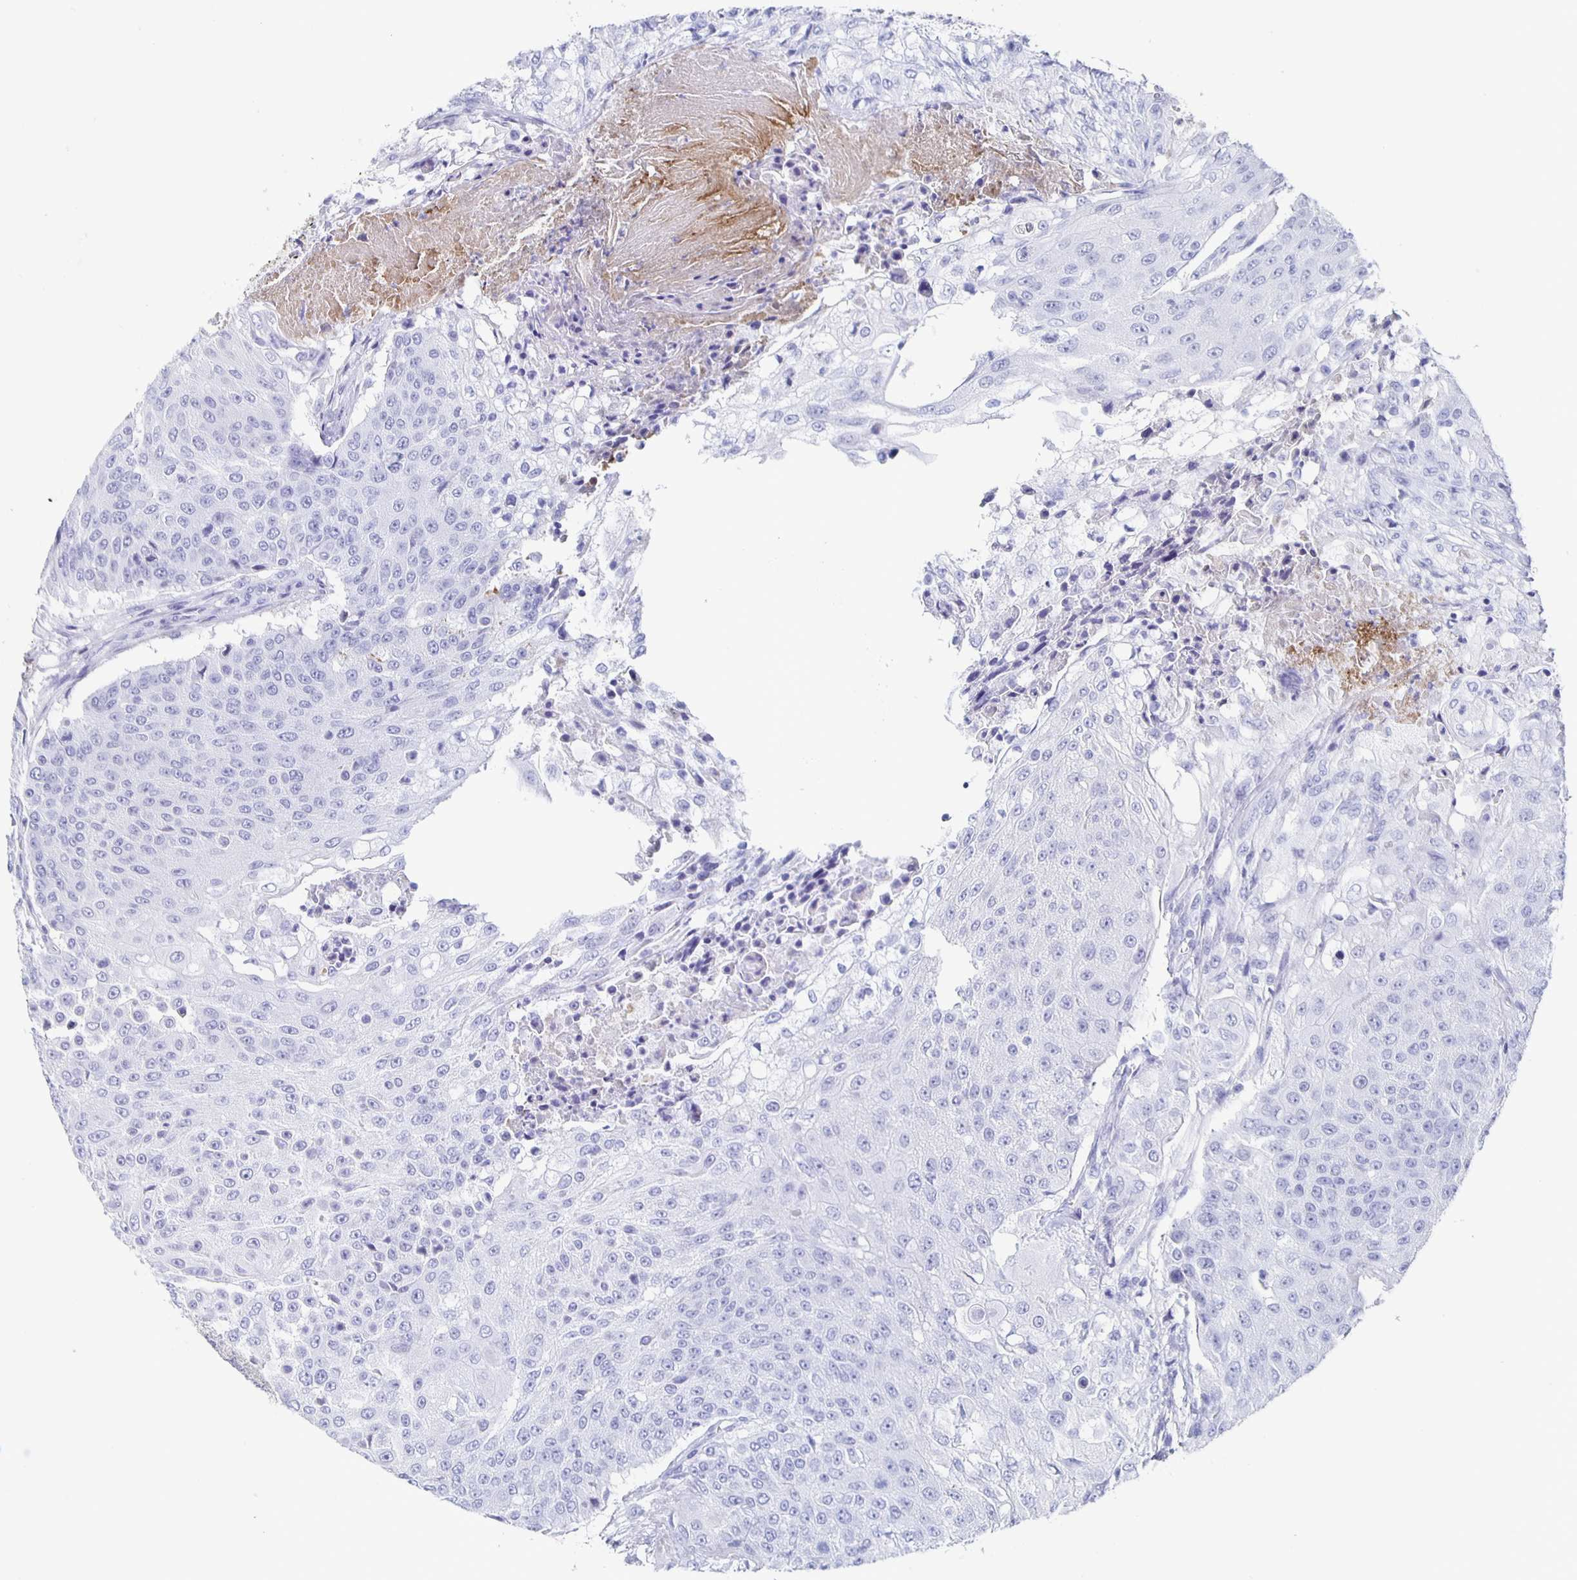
{"staining": {"intensity": "negative", "quantity": "none", "location": "none"}, "tissue": "urothelial cancer", "cell_type": "Tumor cells", "image_type": "cancer", "snomed": [{"axis": "morphology", "description": "Urothelial carcinoma, High grade"}, {"axis": "topography", "description": "Urinary bladder"}], "caption": "This image is of urothelial cancer stained with IHC to label a protein in brown with the nuclei are counter-stained blue. There is no positivity in tumor cells.", "gene": "FGA", "patient": {"sex": "female", "age": 63}}